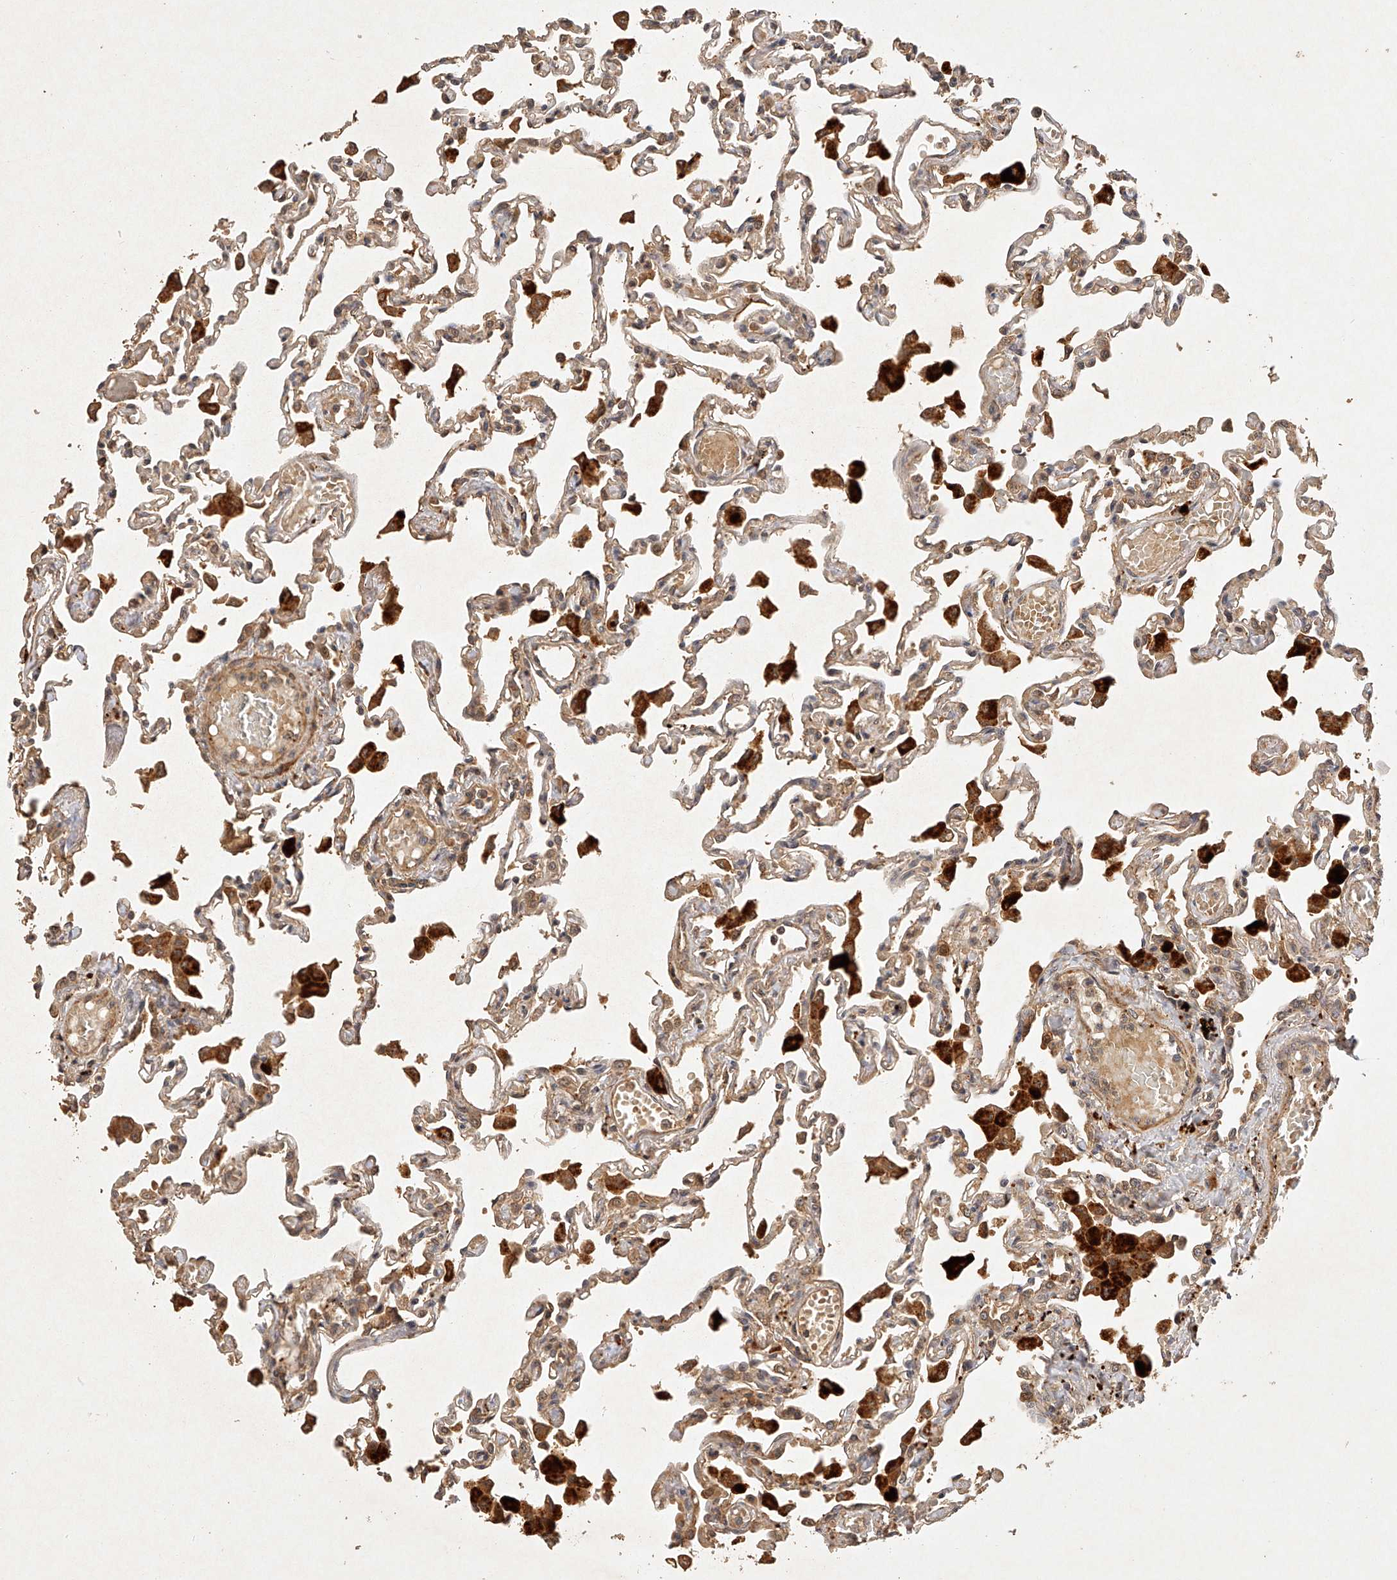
{"staining": {"intensity": "moderate", "quantity": ">75%", "location": "cytoplasmic/membranous"}, "tissue": "lung", "cell_type": "Alveolar cells", "image_type": "normal", "snomed": [{"axis": "morphology", "description": "Normal tissue, NOS"}, {"axis": "topography", "description": "Bronchus"}, {"axis": "topography", "description": "Lung"}], "caption": "Immunohistochemistry of normal human lung reveals medium levels of moderate cytoplasmic/membranous staining in about >75% of alveolar cells.", "gene": "NSMAF", "patient": {"sex": "female", "age": 49}}